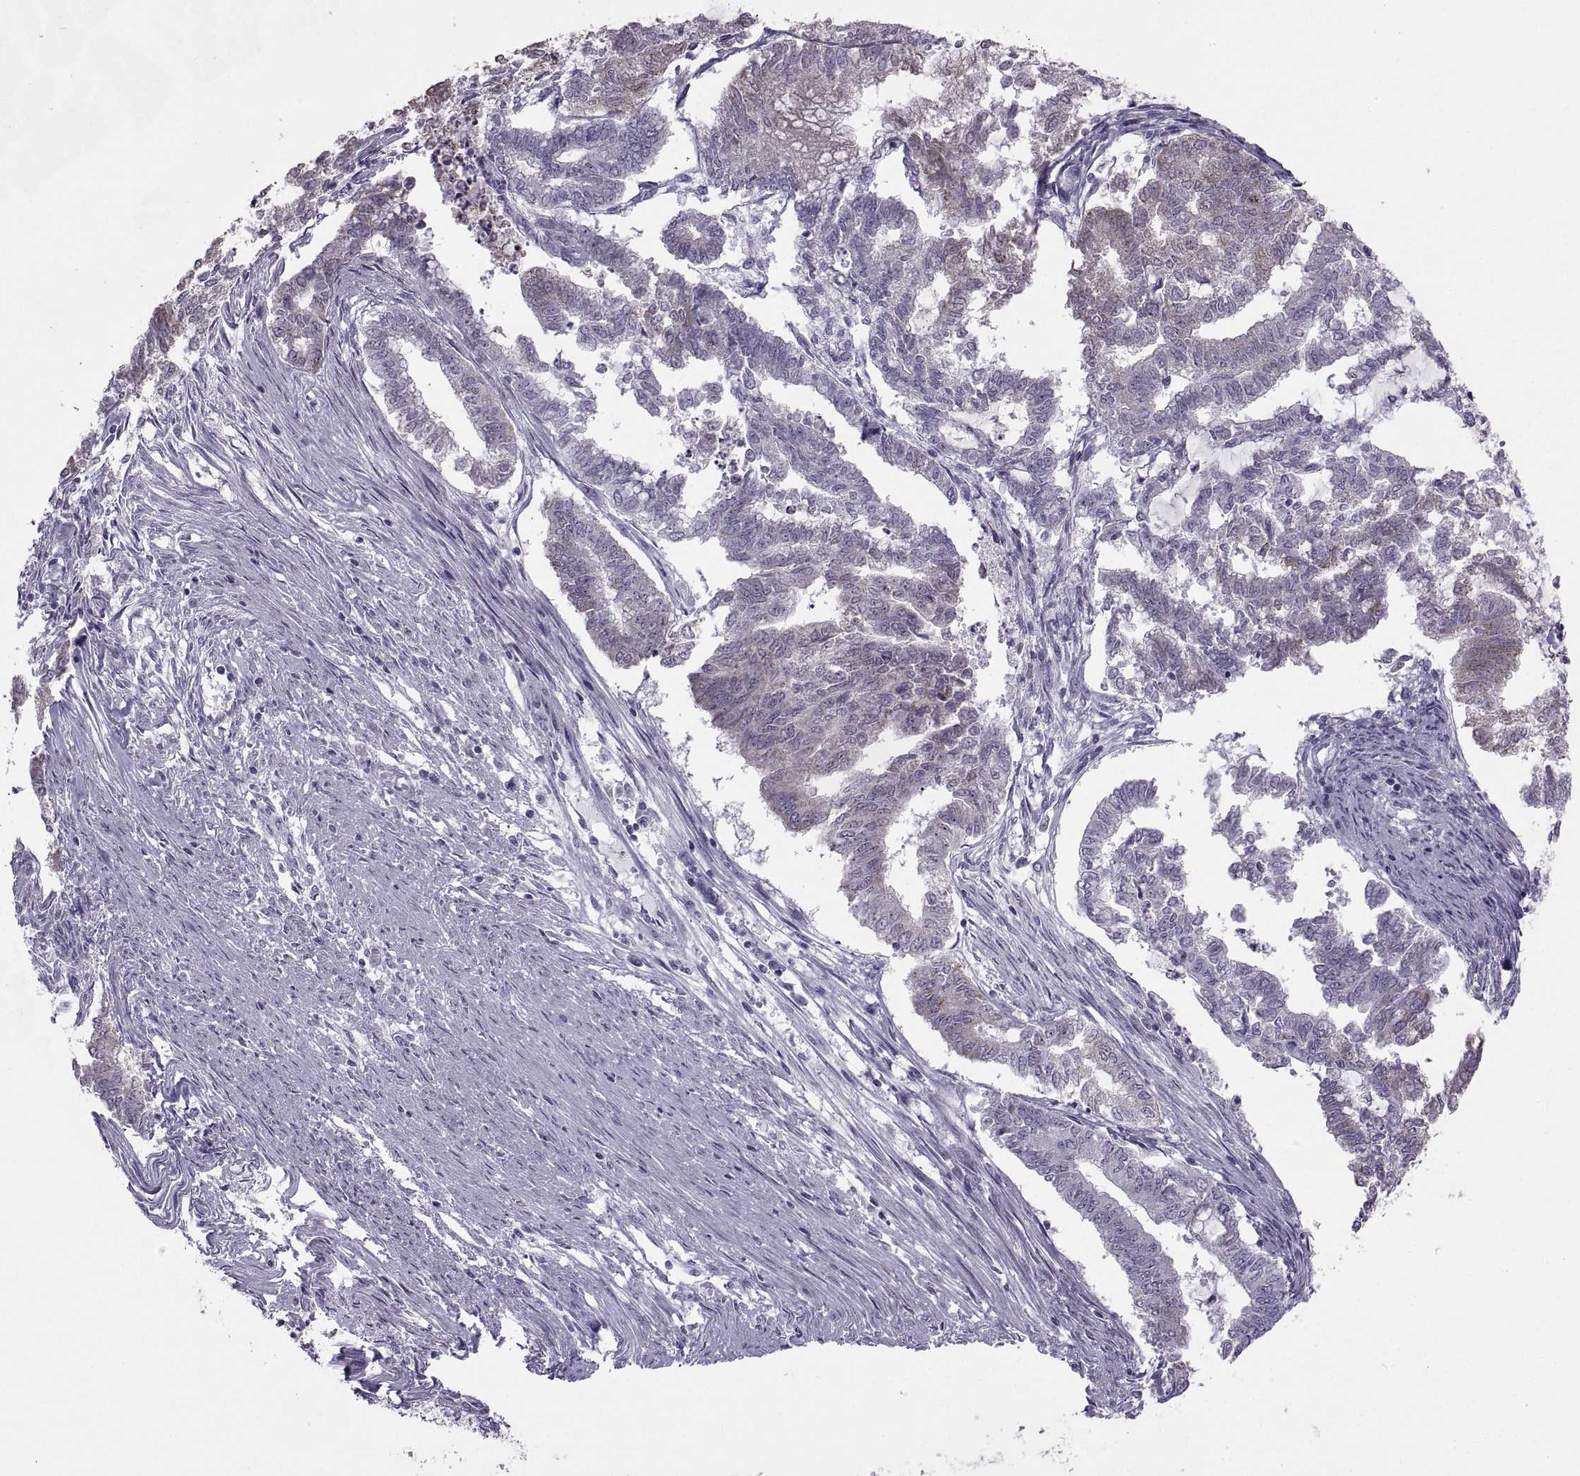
{"staining": {"intensity": "moderate", "quantity": "<25%", "location": "cytoplasmic/membranous"}, "tissue": "endometrial cancer", "cell_type": "Tumor cells", "image_type": "cancer", "snomed": [{"axis": "morphology", "description": "Adenocarcinoma, NOS"}, {"axis": "topography", "description": "Endometrium"}], "caption": "Human endometrial cancer stained with a brown dye shows moderate cytoplasmic/membranous positive expression in about <25% of tumor cells.", "gene": "ASIC2", "patient": {"sex": "female", "age": 79}}